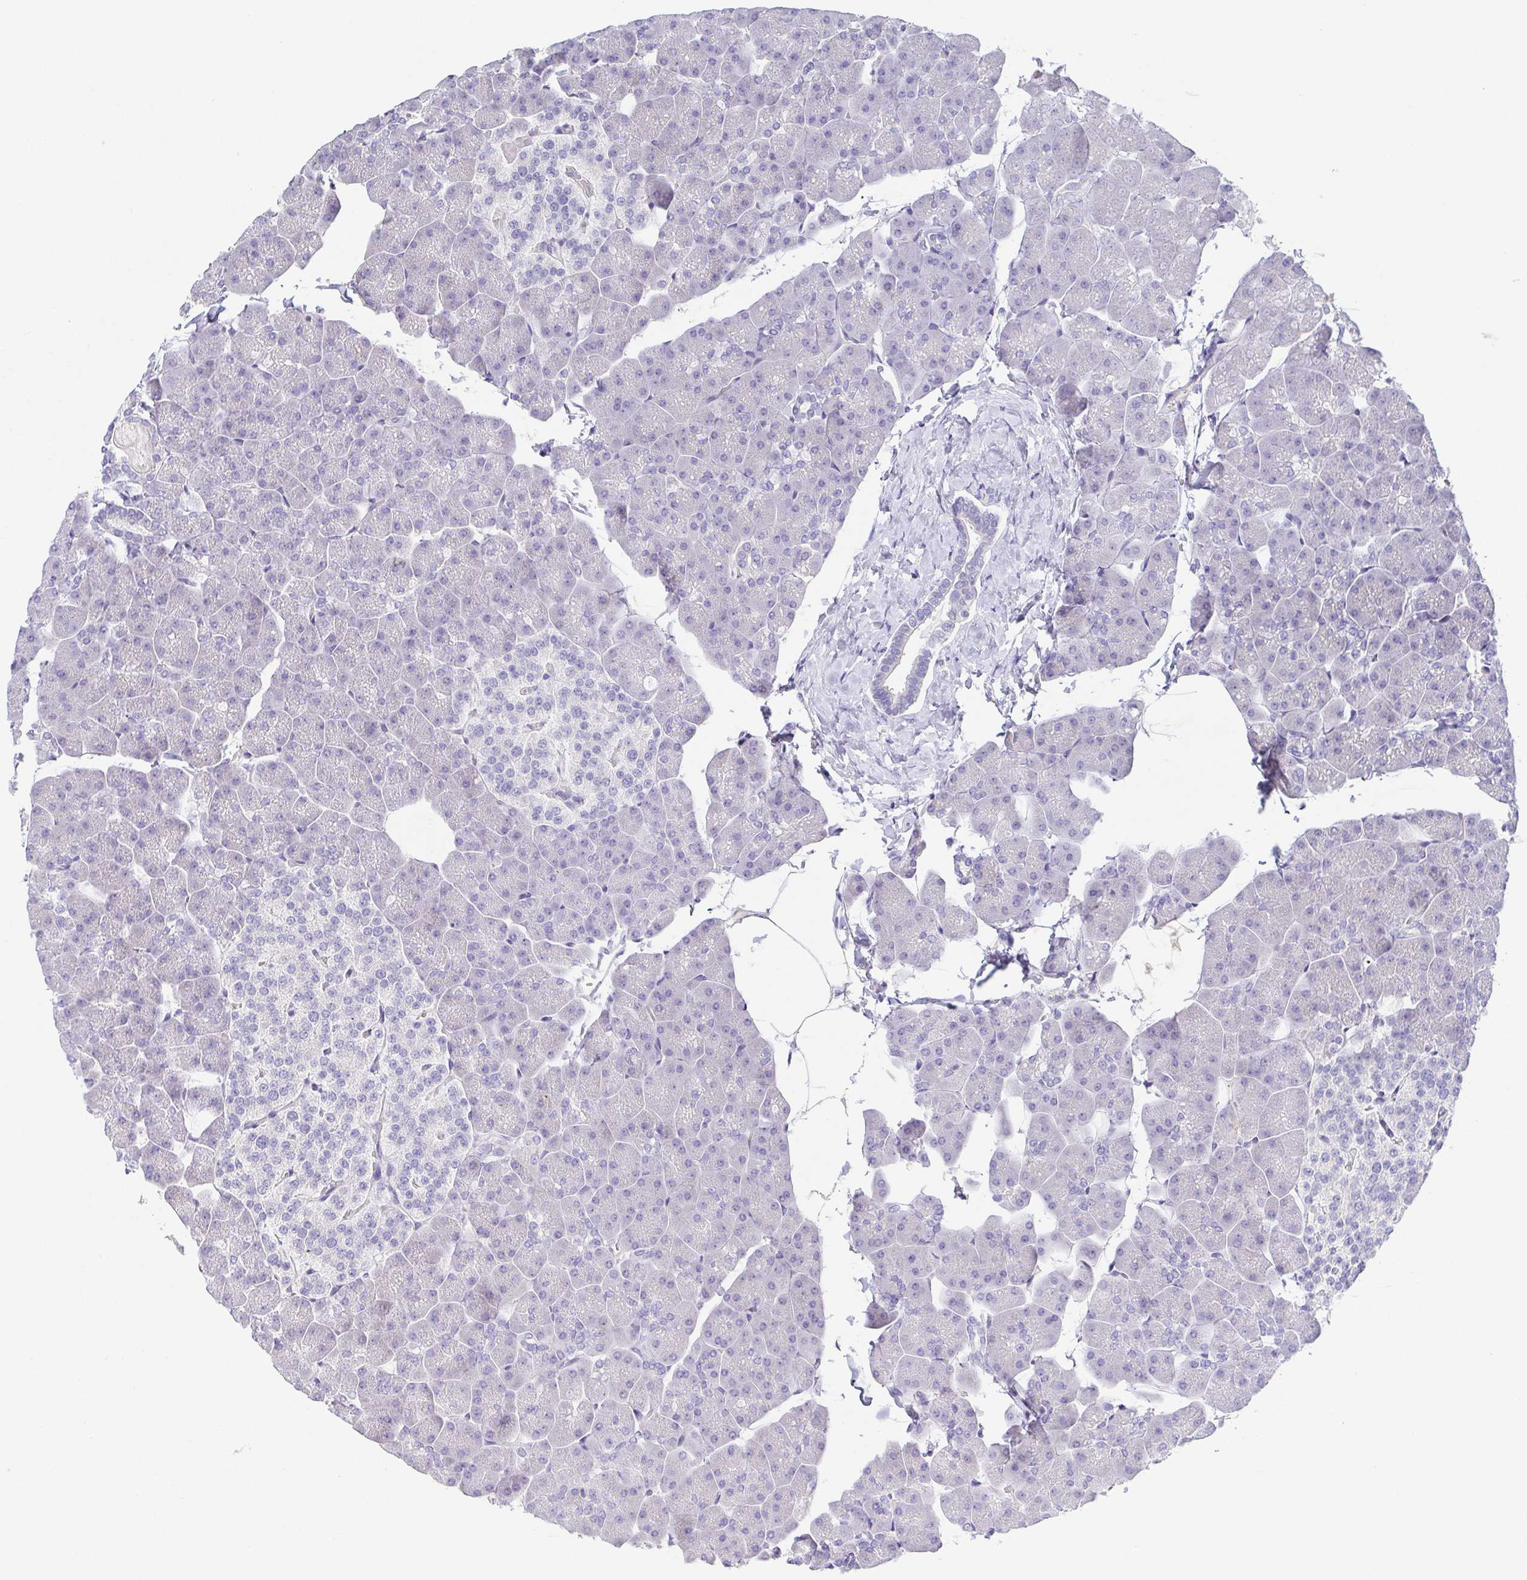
{"staining": {"intensity": "negative", "quantity": "none", "location": "none"}, "tissue": "pancreas", "cell_type": "Exocrine glandular cells", "image_type": "normal", "snomed": [{"axis": "morphology", "description": "Normal tissue, NOS"}, {"axis": "topography", "description": "Pancreas"}], "caption": "Immunohistochemistry (IHC) photomicrograph of benign pancreas: human pancreas stained with DAB reveals no significant protein expression in exocrine glandular cells.", "gene": "PKDREJ", "patient": {"sex": "male", "age": 35}}